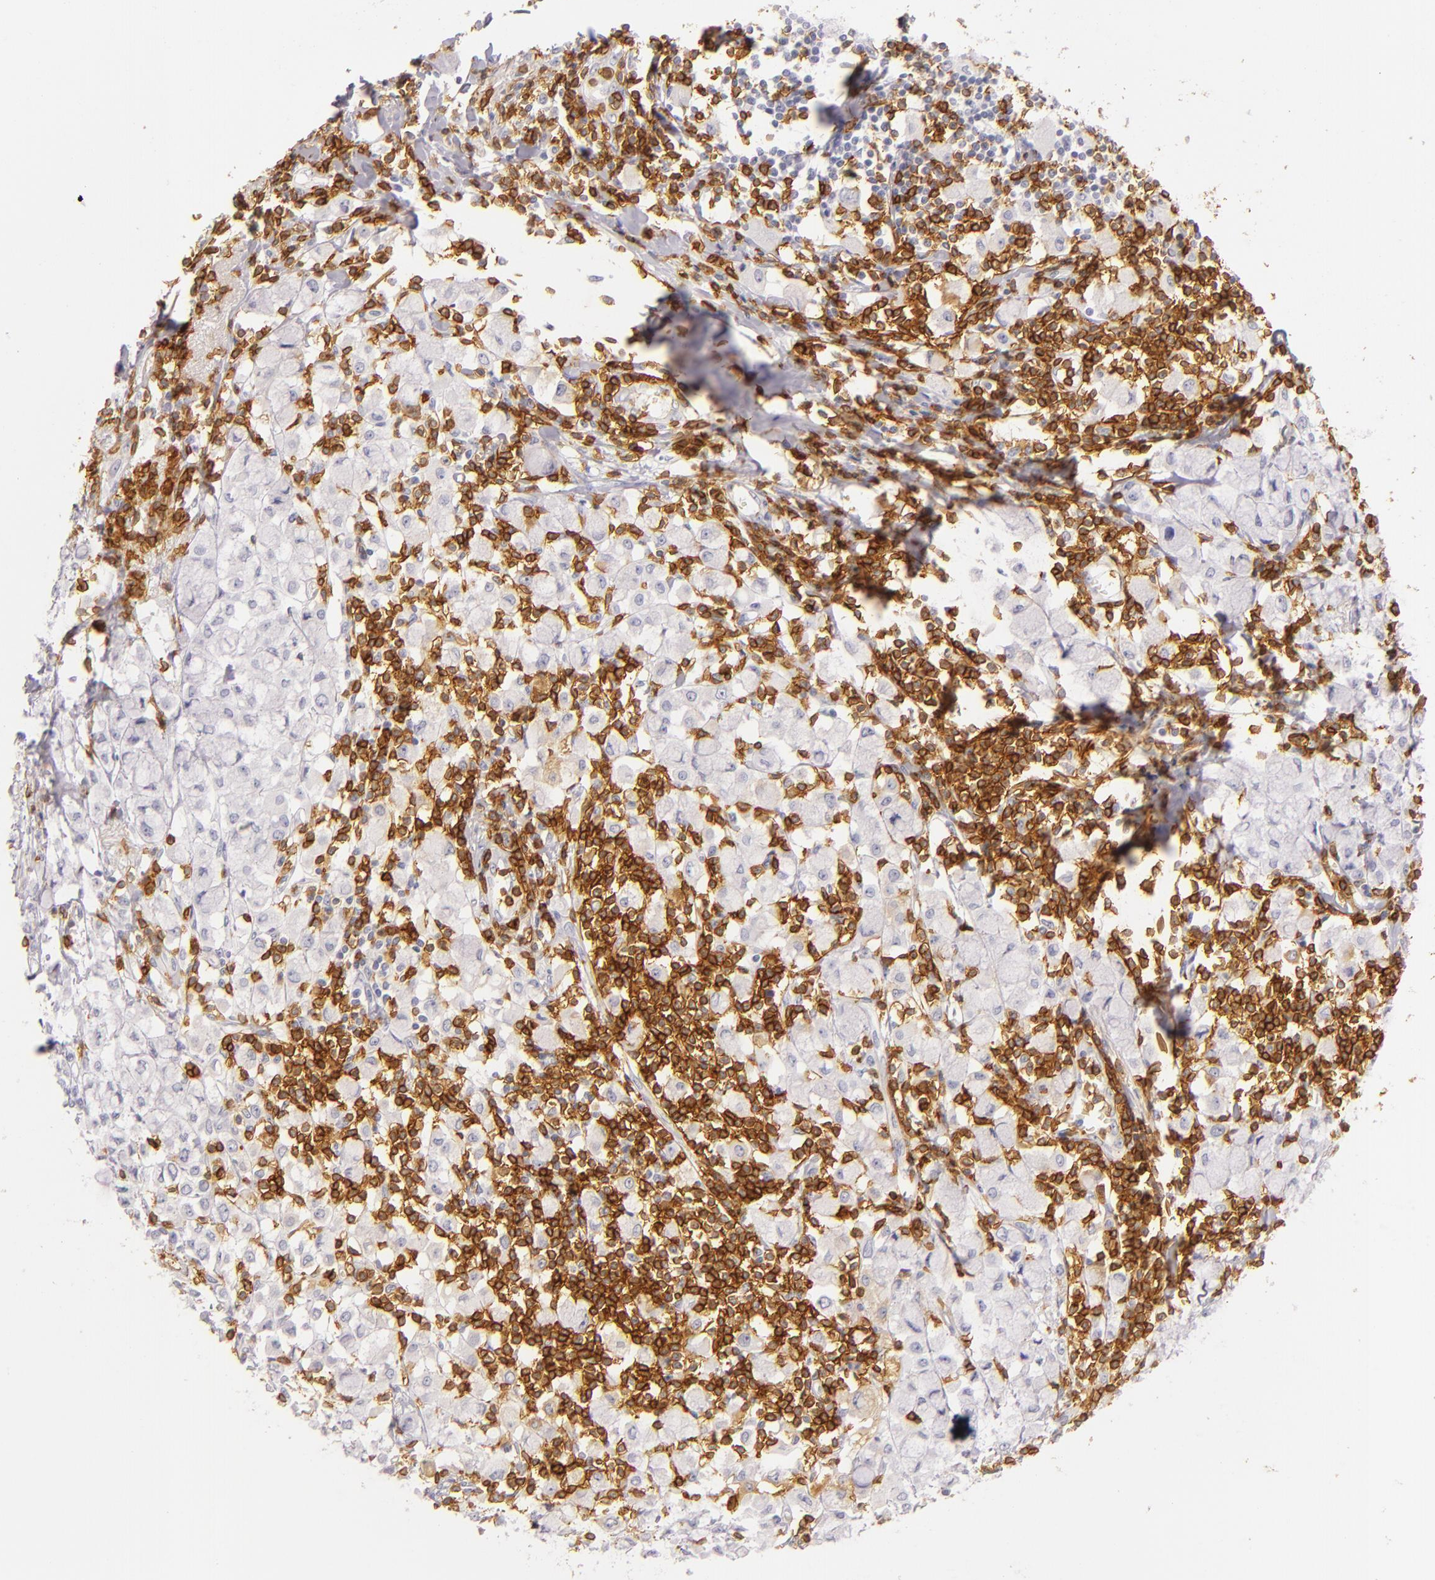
{"staining": {"intensity": "negative", "quantity": "none", "location": "none"}, "tissue": "breast cancer", "cell_type": "Tumor cells", "image_type": "cancer", "snomed": [{"axis": "morphology", "description": "Lobular carcinoma"}, {"axis": "topography", "description": "Breast"}], "caption": "IHC photomicrograph of human lobular carcinoma (breast) stained for a protein (brown), which exhibits no staining in tumor cells.", "gene": "LAT", "patient": {"sex": "female", "age": 85}}